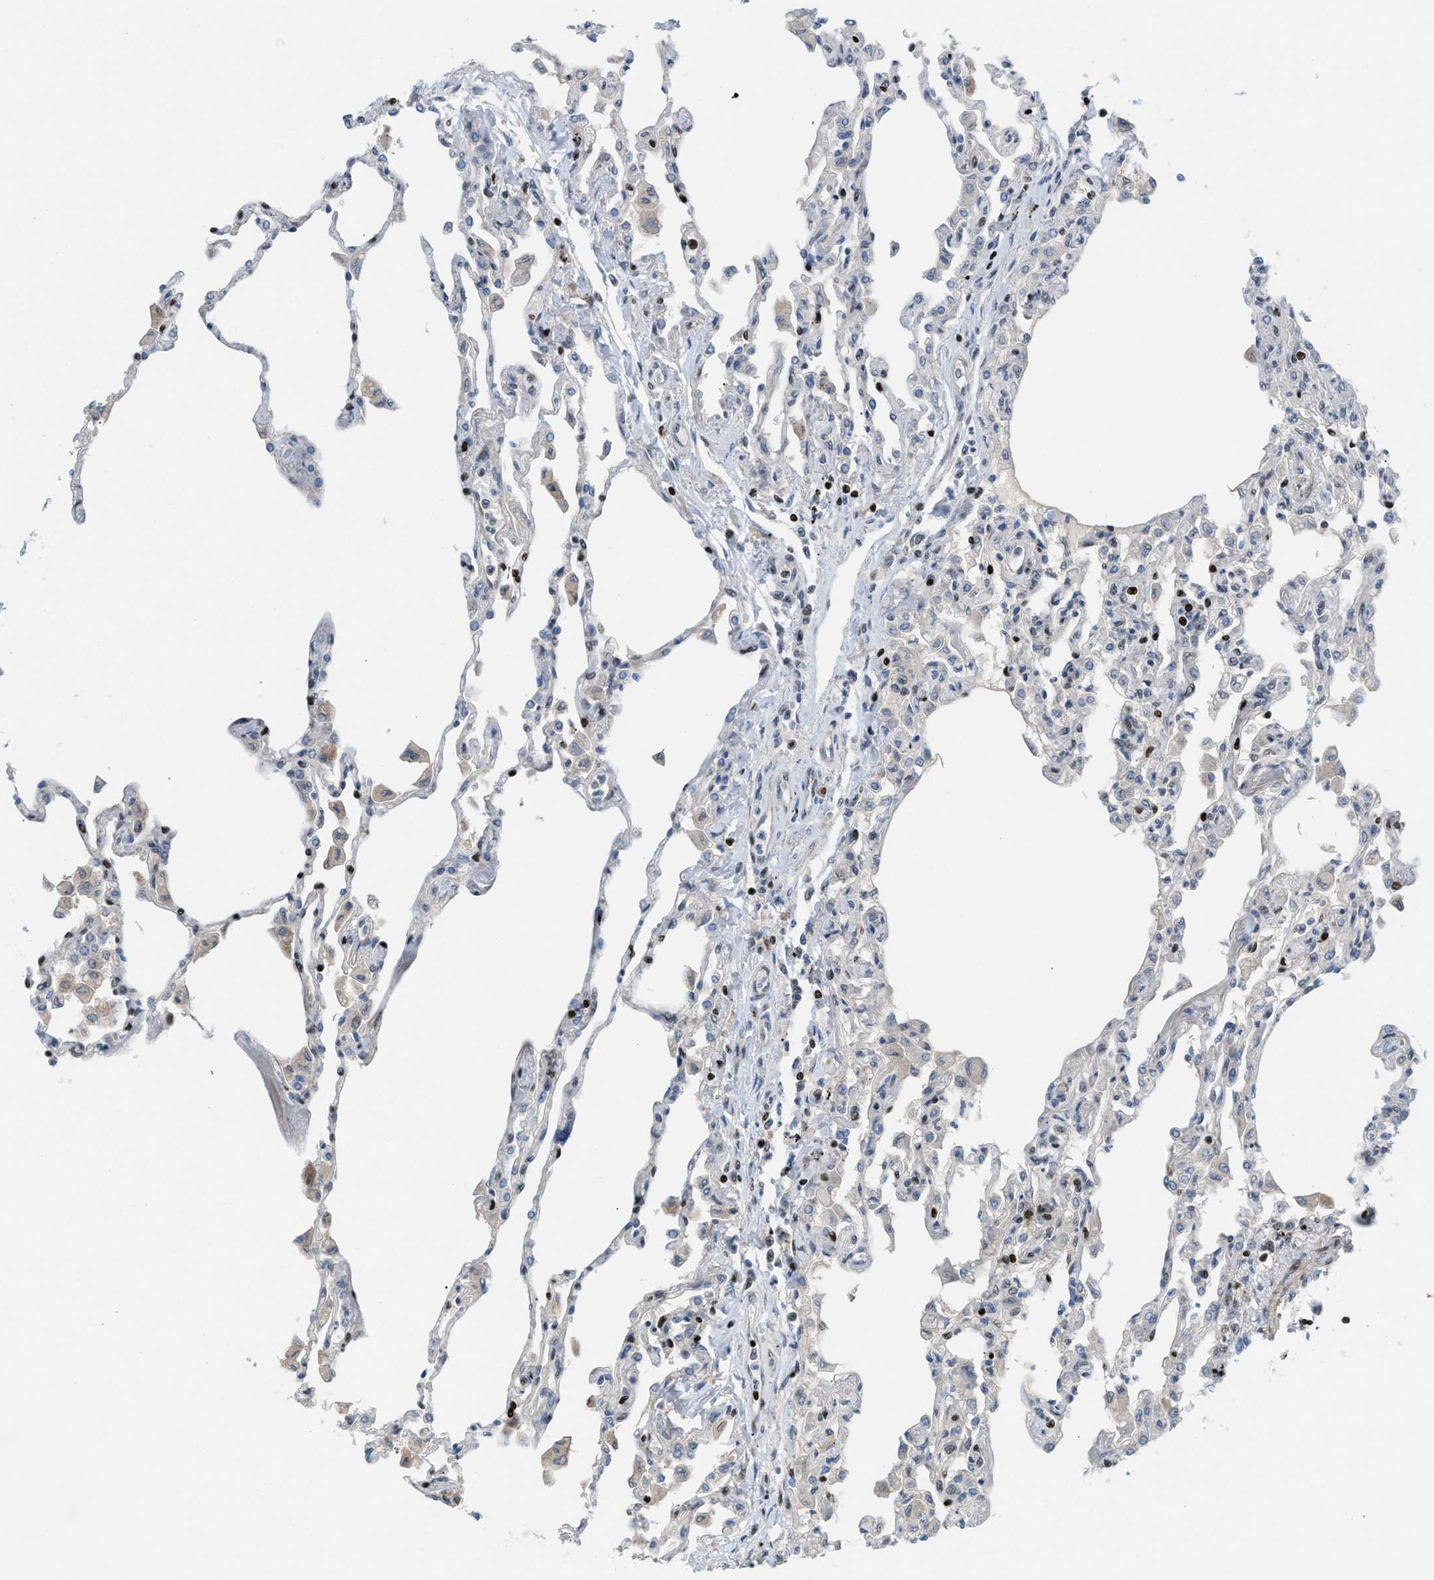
{"staining": {"intensity": "moderate", "quantity": "25%-75%", "location": "nuclear"}, "tissue": "lung", "cell_type": "Alveolar cells", "image_type": "normal", "snomed": [{"axis": "morphology", "description": "Normal tissue, NOS"}, {"axis": "topography", "description": "Bronchus"}, {"axis": "topography", "description": "Lung"}], "caption": "This photomicrograph reveals IHC staining of benign human lung, with medium moderate nuclear positivity in about 25%-75% of alveolar cells.", "gene": "ZNF276", "patient": {"sex": "female", "age": 49}}